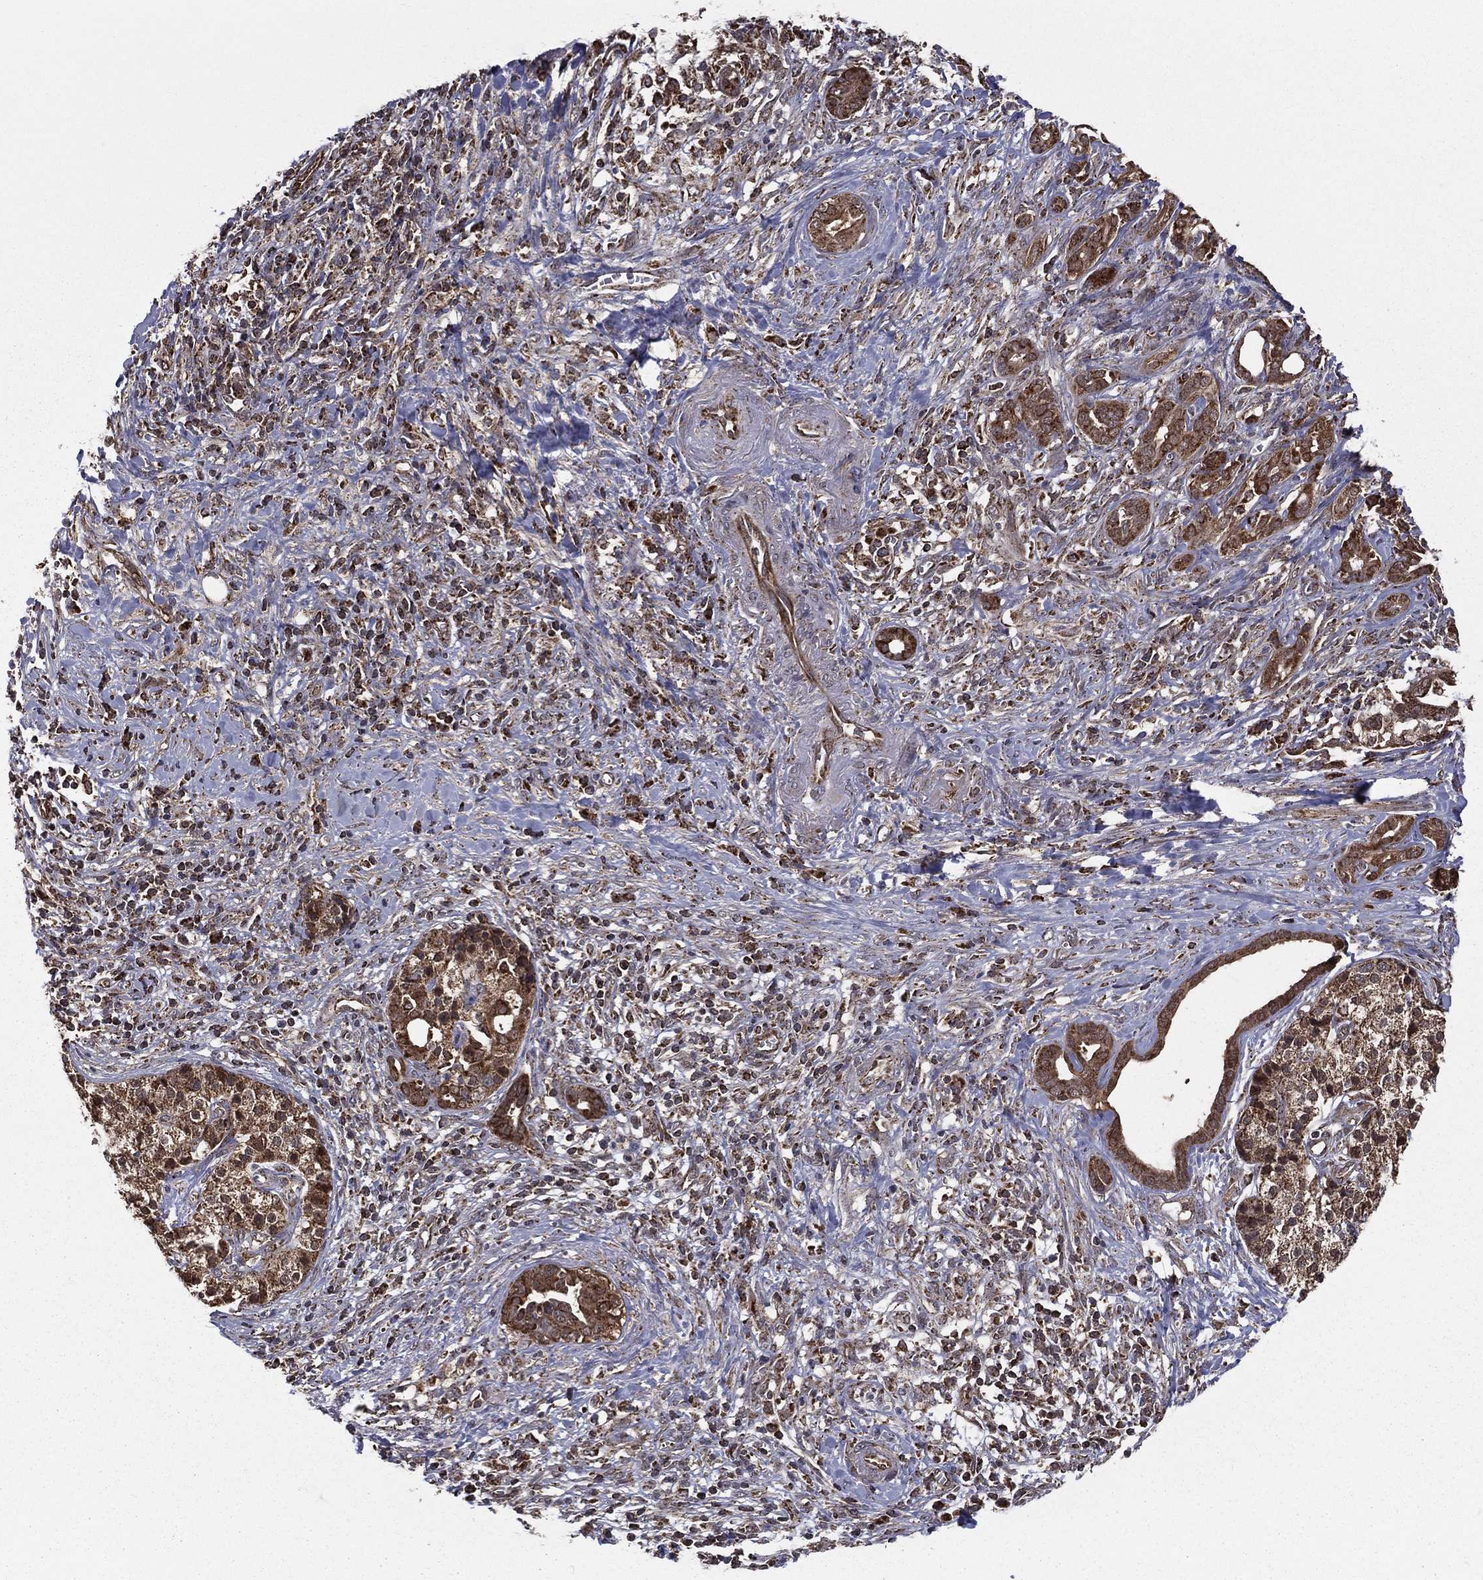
{"staining": {"intensity": "strong", "quantity": ">75%", "location": "cytoplasmic/membranous"}, "tissue": "pancreatic cancer", "cell_type": "Tumor cells", "image_type": "cancer", "snomed": [{"axis": "morphology", "description": "Adenocarcinoma, NOS"}, {"axis": "topography", "description": "Pancreas"}], "caption": "High-magnification brightfield microscopy of adenocarcinoma (pancreatic) stained with DAB (brown) and counterstained with hematoxylin (blue). tumor cells exhibit strong cytoplasmic/membranous expression is present in about>75% of cells.", "gene": "RIGI", "patient": {"sex": "male", "age": 61}}